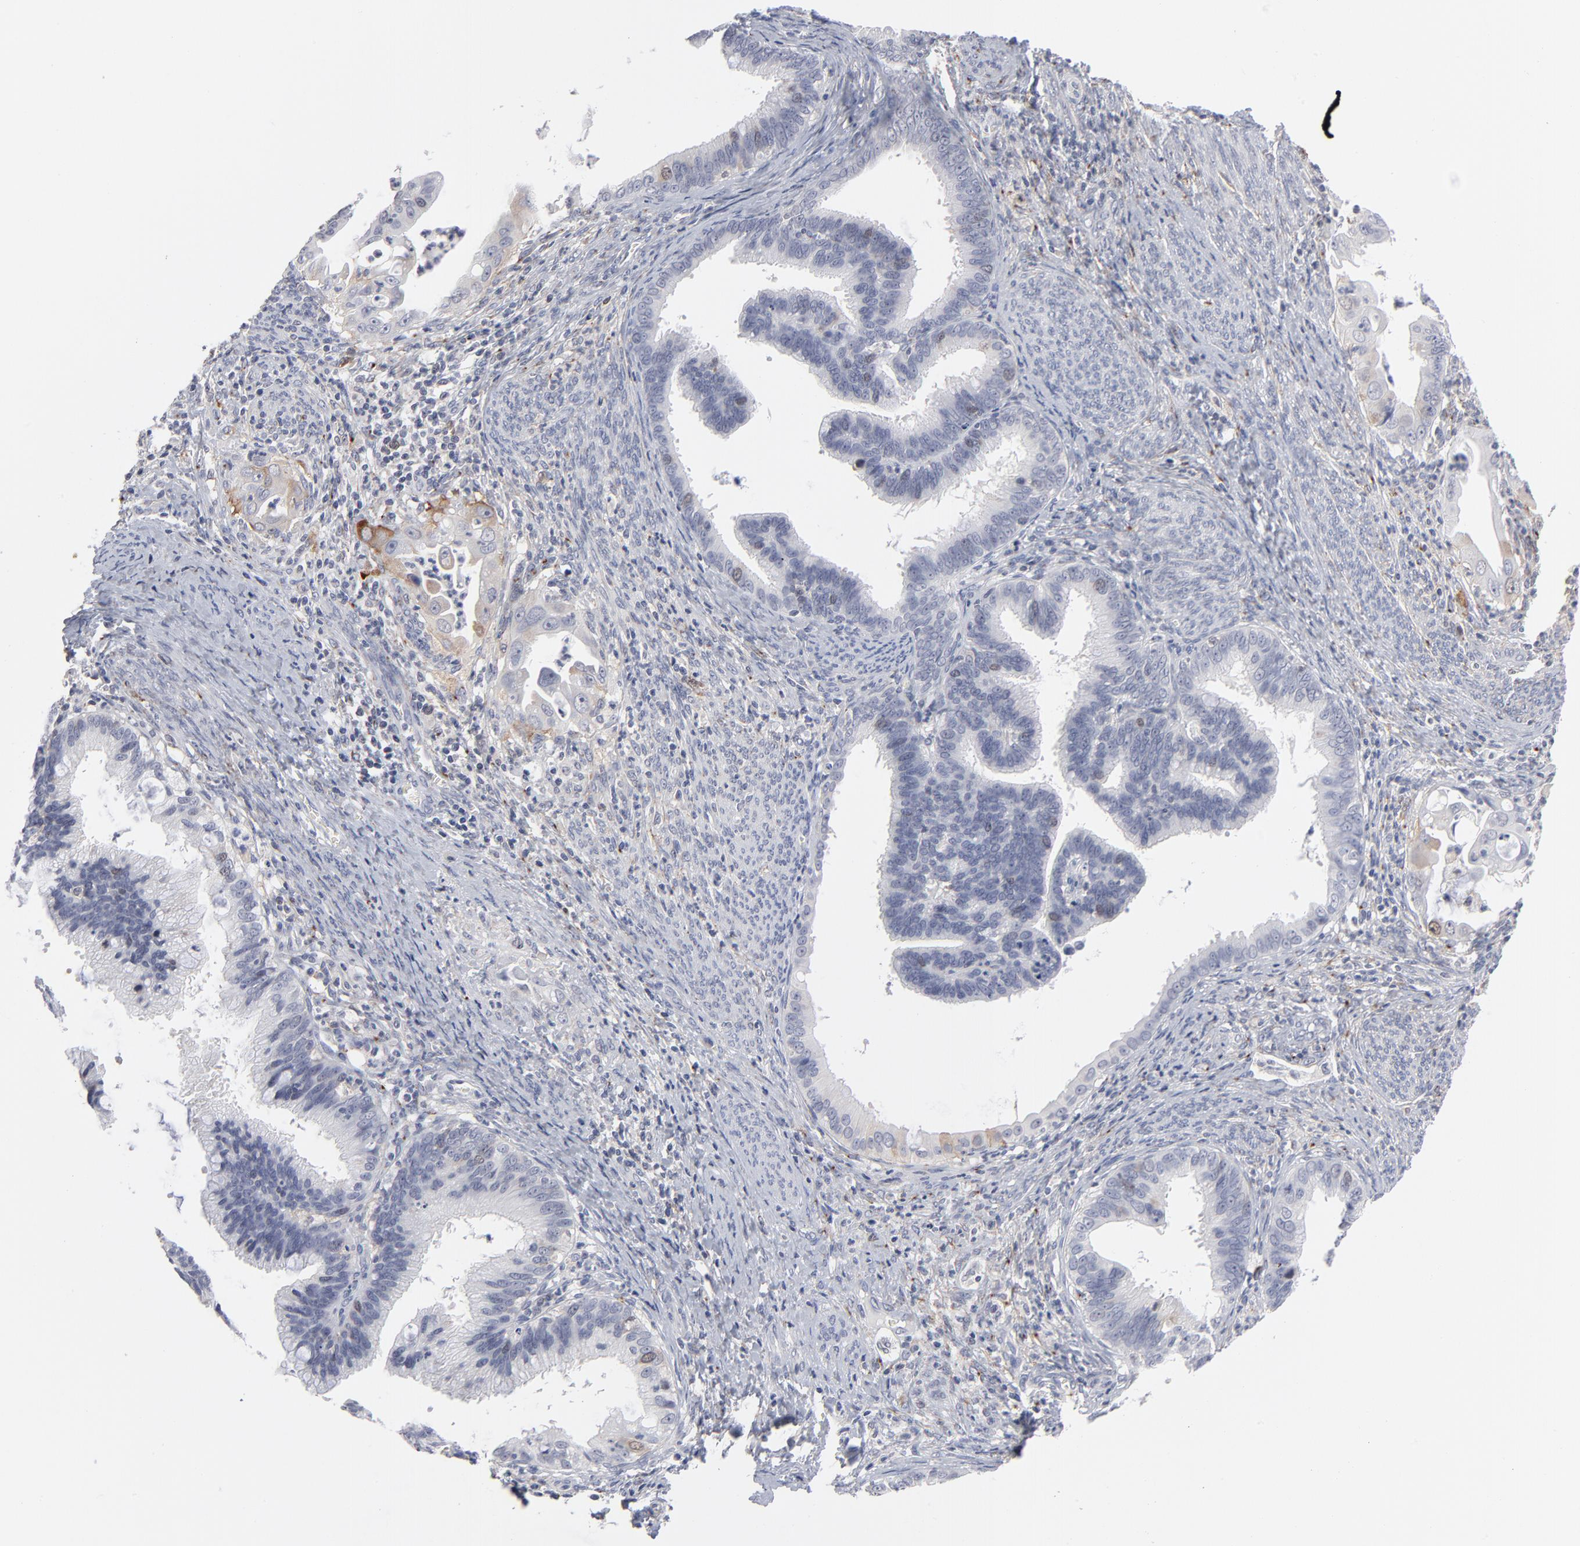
{"staining": {"intensity": "weak", "quantity": "<25%", "location": "nuclear"}, "tissue": "cervical cancer", "cell_type": "Tumor cells", "image_type": "cancer", "snomed": [{"axis": "morphology", "description": "Adenocarcinoma, NOS"}, {"axis": "topography", "description": "Cervix"}], "caption": "Tumor cells show no significant protein expression in cervical cancer (adenocarcinoma). (DAB IHC with hematoxylin counter stain).", "gene": "AURKA", "patient": {"sex": "female", "age": 47}}